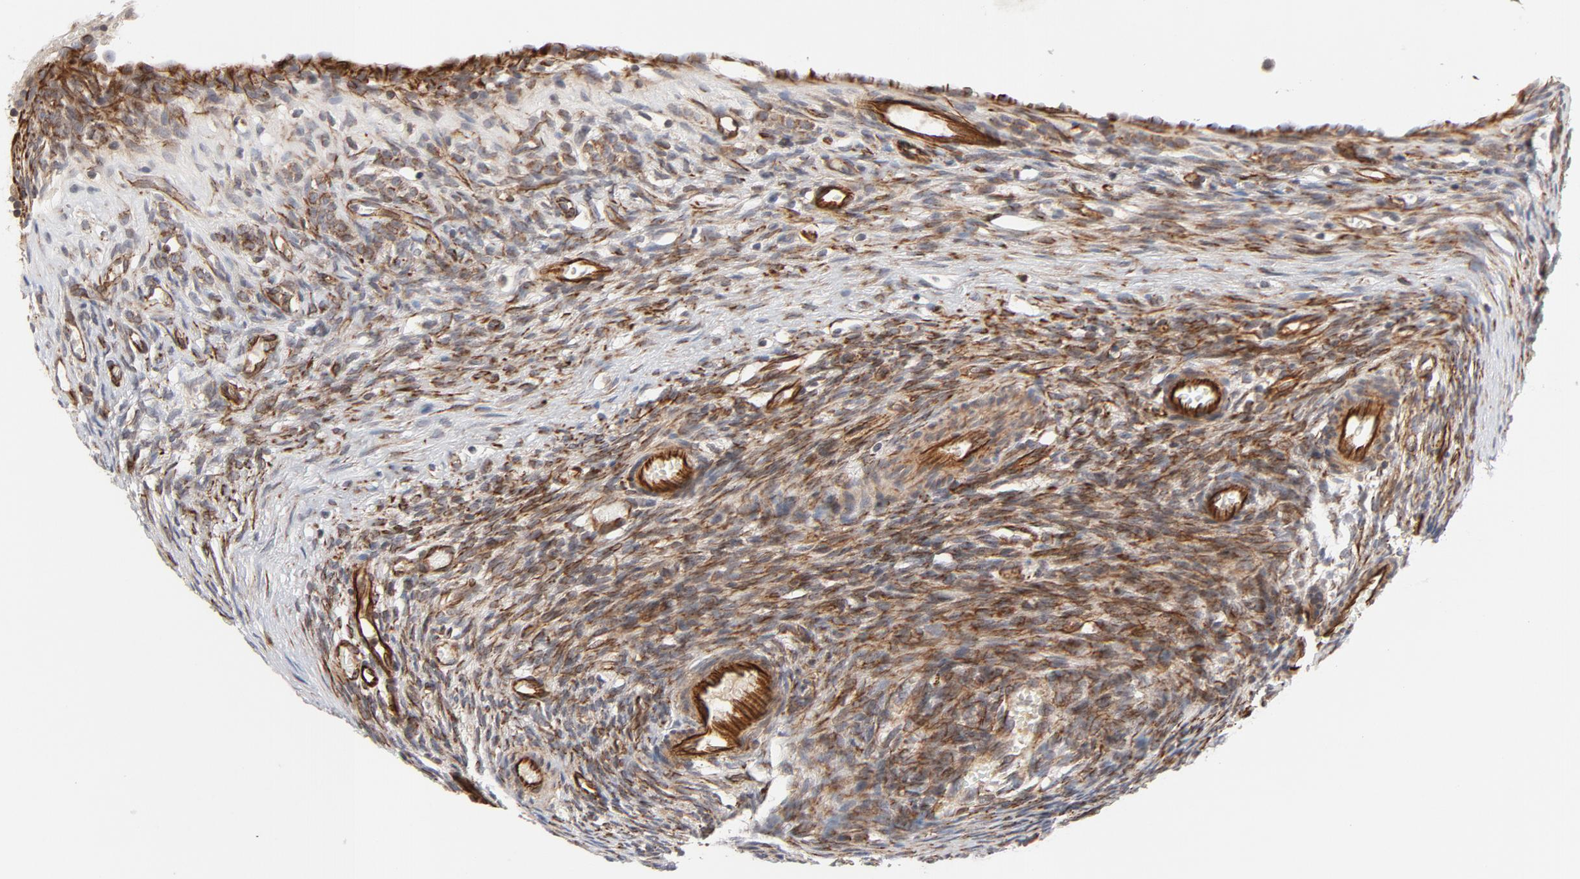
{"staining": {"intensity": "moderate", "quantity": ">75%", "location": "cytoplasmic/membranous"}, "tissue": "ovary", "cell_type": "Ovarian stroma cells", "image_type": "normal", "snomed": [{"axis": "morphology", "description": "Normal tissue, NOS"}, {"axis": "topography", "description": "Ovary"}], "caption": "Protein expression analysis of unremarkable human ovary reveals moderate cytoplasmic/membranous expression in approximately >75% of ovarian stroma cells.", "gene": "DNAAF2", "patient": {"sex": "female", "age": 35}}